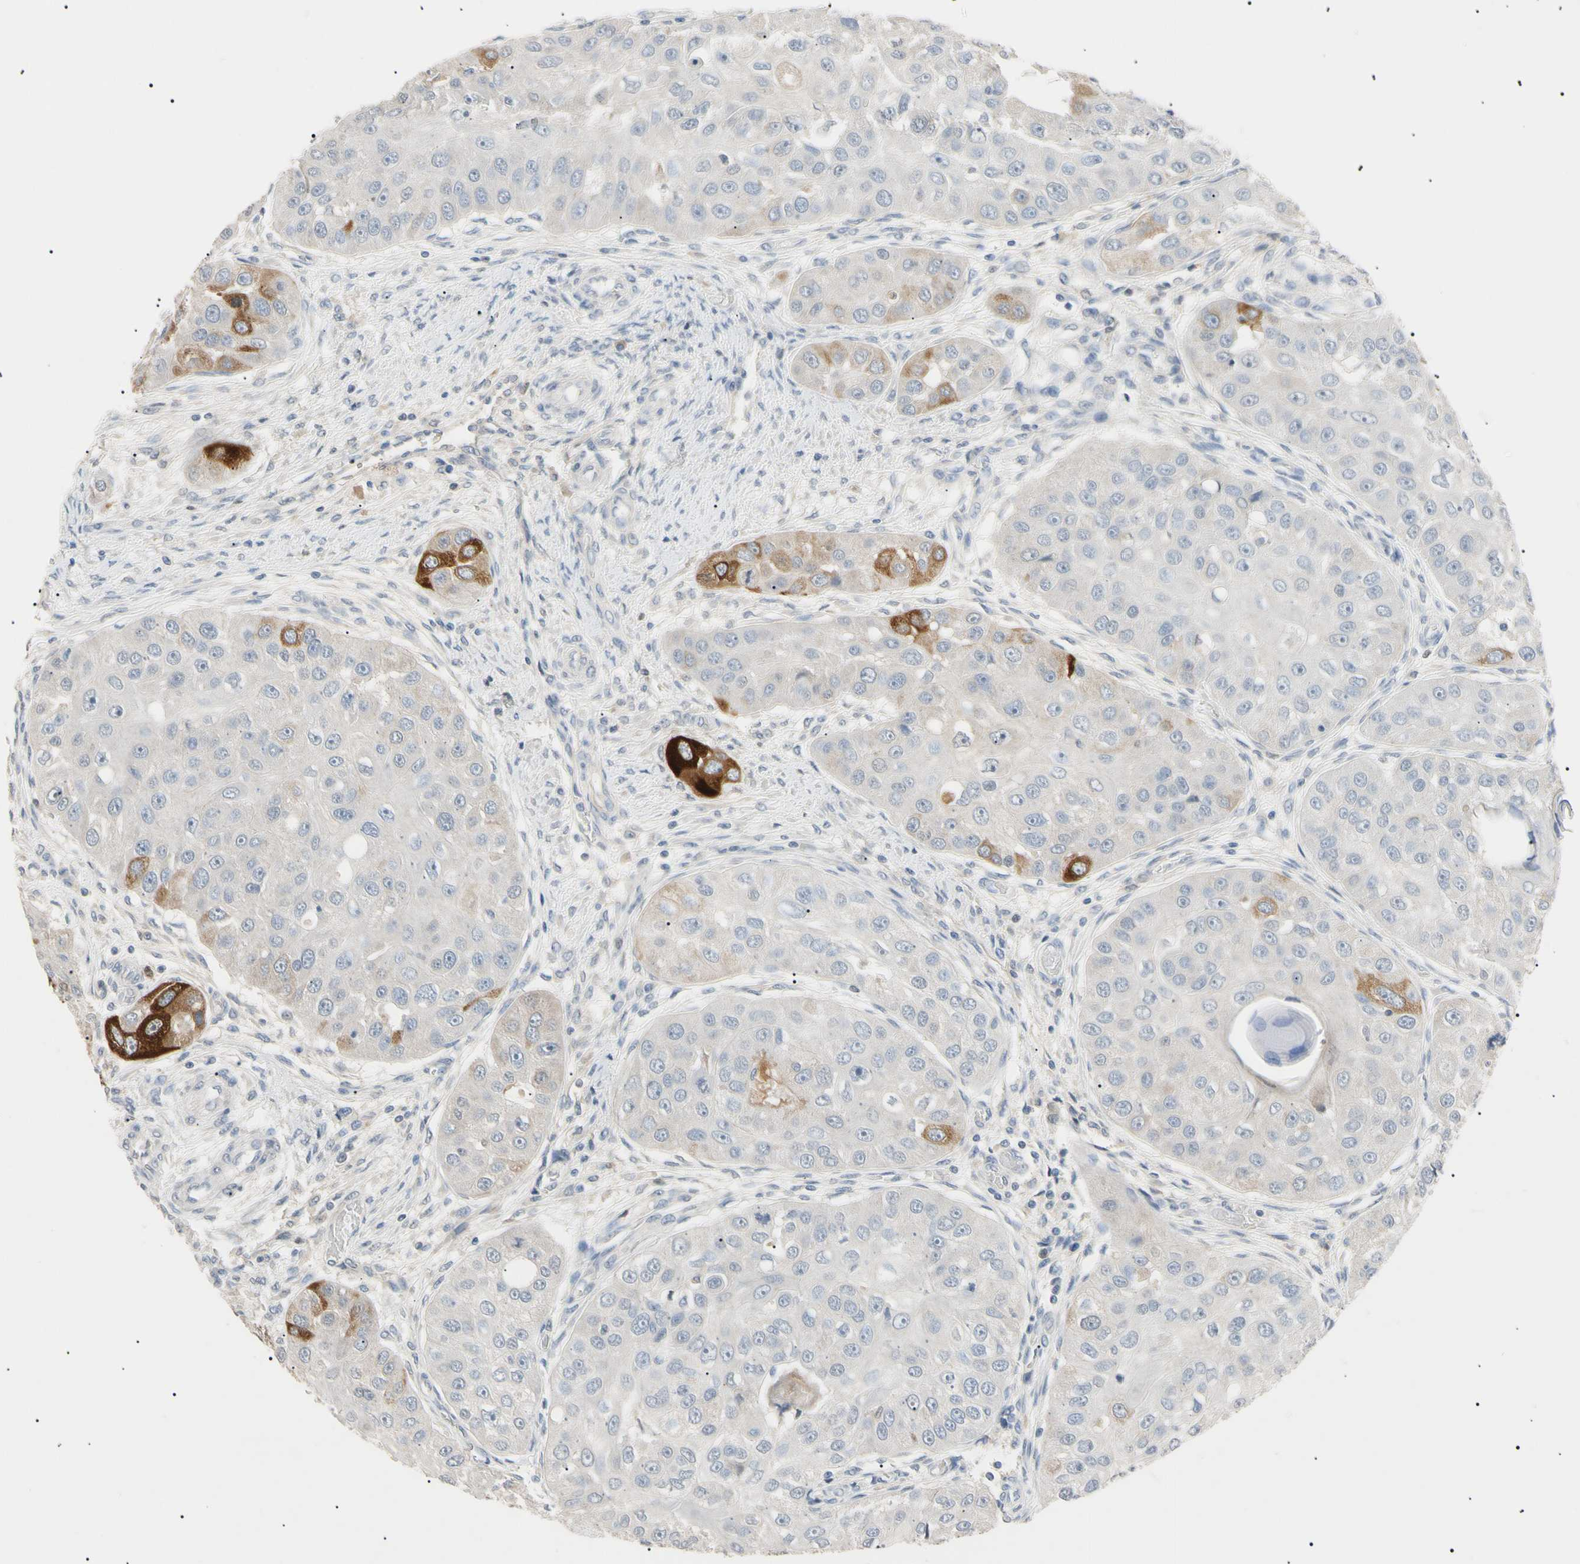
{"staining": {"intensity": "strong", "quantity": "<25%", "location": "cytoplasmic/membranous"}, "tissue": "head and neck cancer", "cell_type": "Tumor cells", "image_type": "cancer", "snomed": [{"axis": "morphology", "description": "Normal tissue, NOS"}, {"axis": "morphology", "description": "Squamous cell carcinoma, NOS"}, {"axis": "topography", "description": "Skeletal muscle"}, {"axis": "topography", "description": "Head-Neck"}], "caption": "Approximately <25% of tumor cells in head and neck cancer (squamous cell carcinoma) display strong cytoplasmic/membranous protein positivity as visualized by brown immunohistochemical staining.", "gene": "CGB3", "patient": {"sex": "male", "age": 51}}